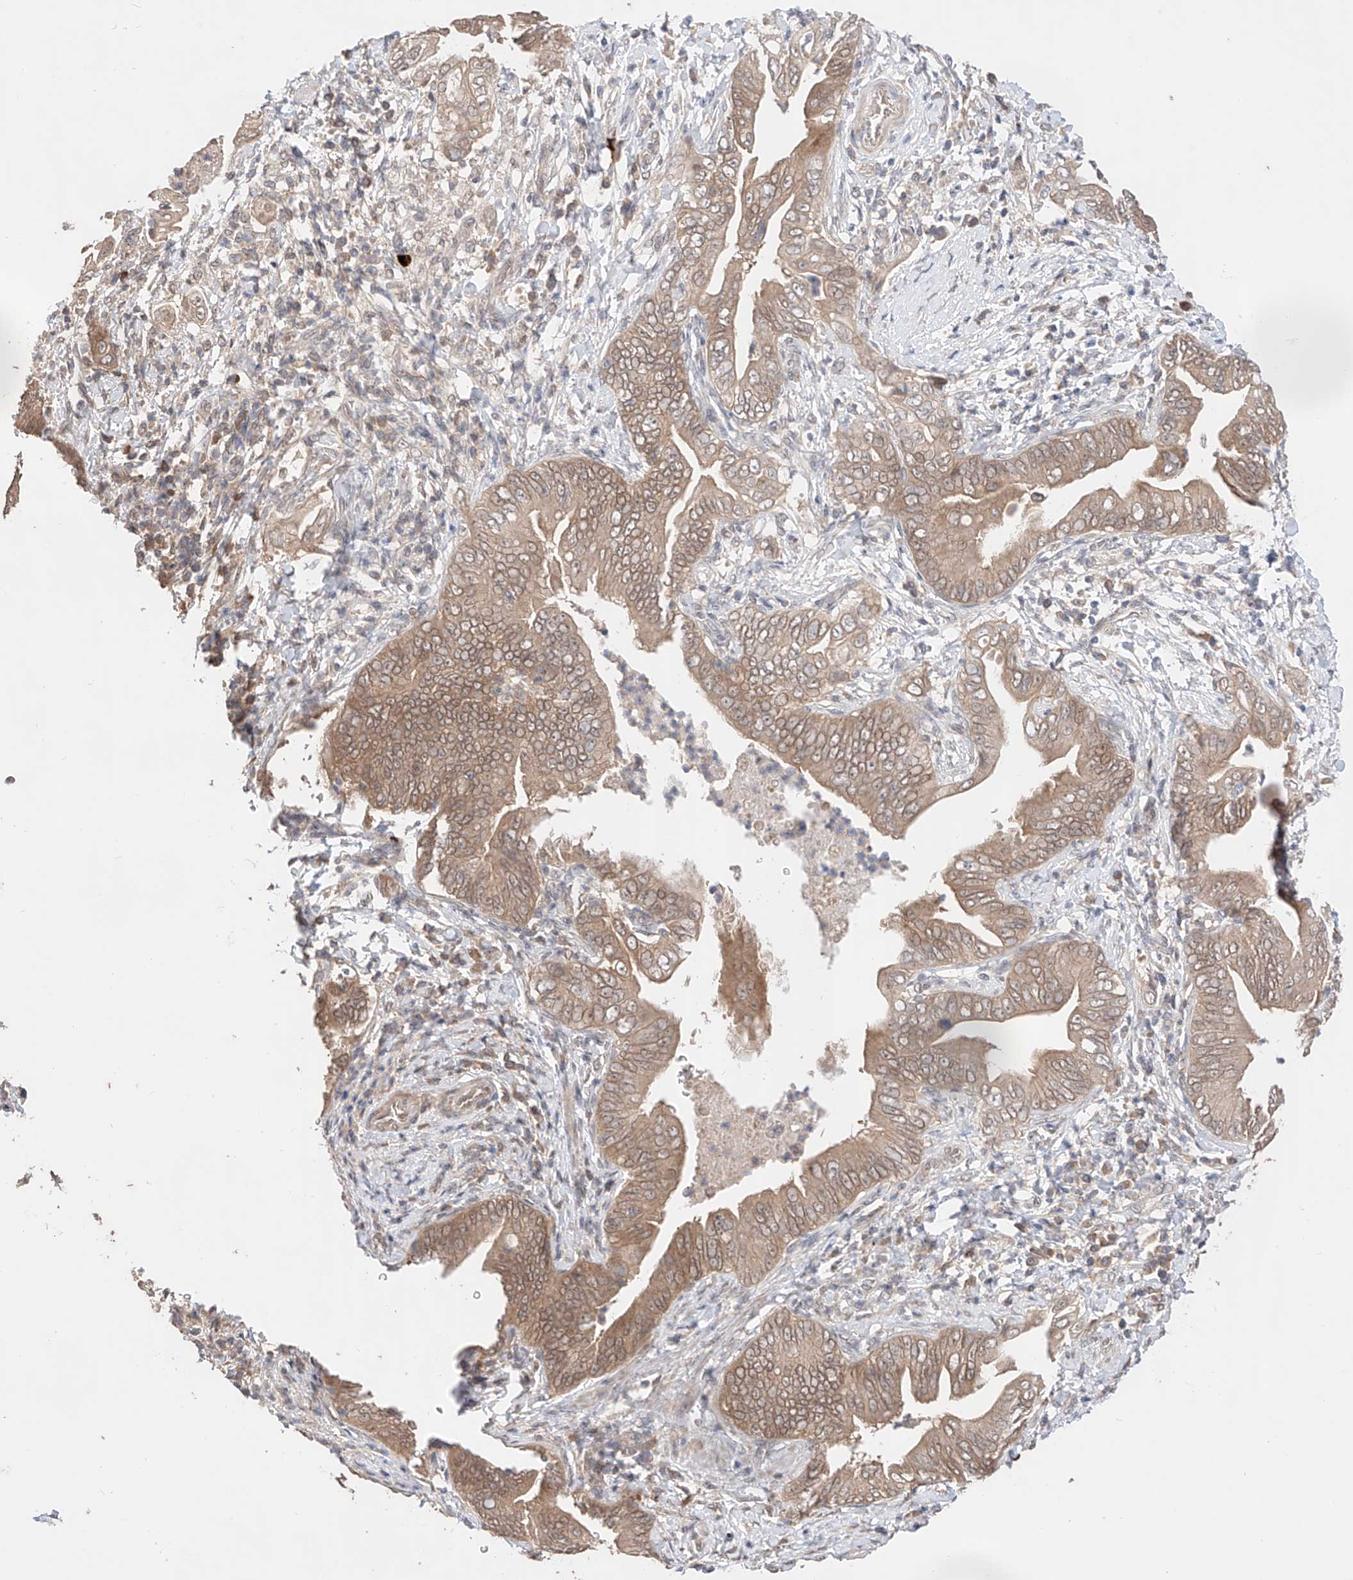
{"staining": {"intensity": "moderate", "quantity": ">75%", "location": "cytoplasmic/membranous,nuclear"}, "tissue": "pancreatic cancer", "cell_type": "Tumor cells", "image_type": "cancer", "snomed": [{"axis": "morphology", "description": "Adenocarcinoma, NOS"}, {"axis": "topography", "description": "Pancreas"}], "caption": "About >75% of tumor cells in human pancreatic cancer (adenocarcinoma) display moderate cytoplasmic/membranous and nuclear protein positivity as visualized by brown immunohistochemical staining.", "gene": "ZFHX2", "patient": {"sex": "male", "age": 75}}